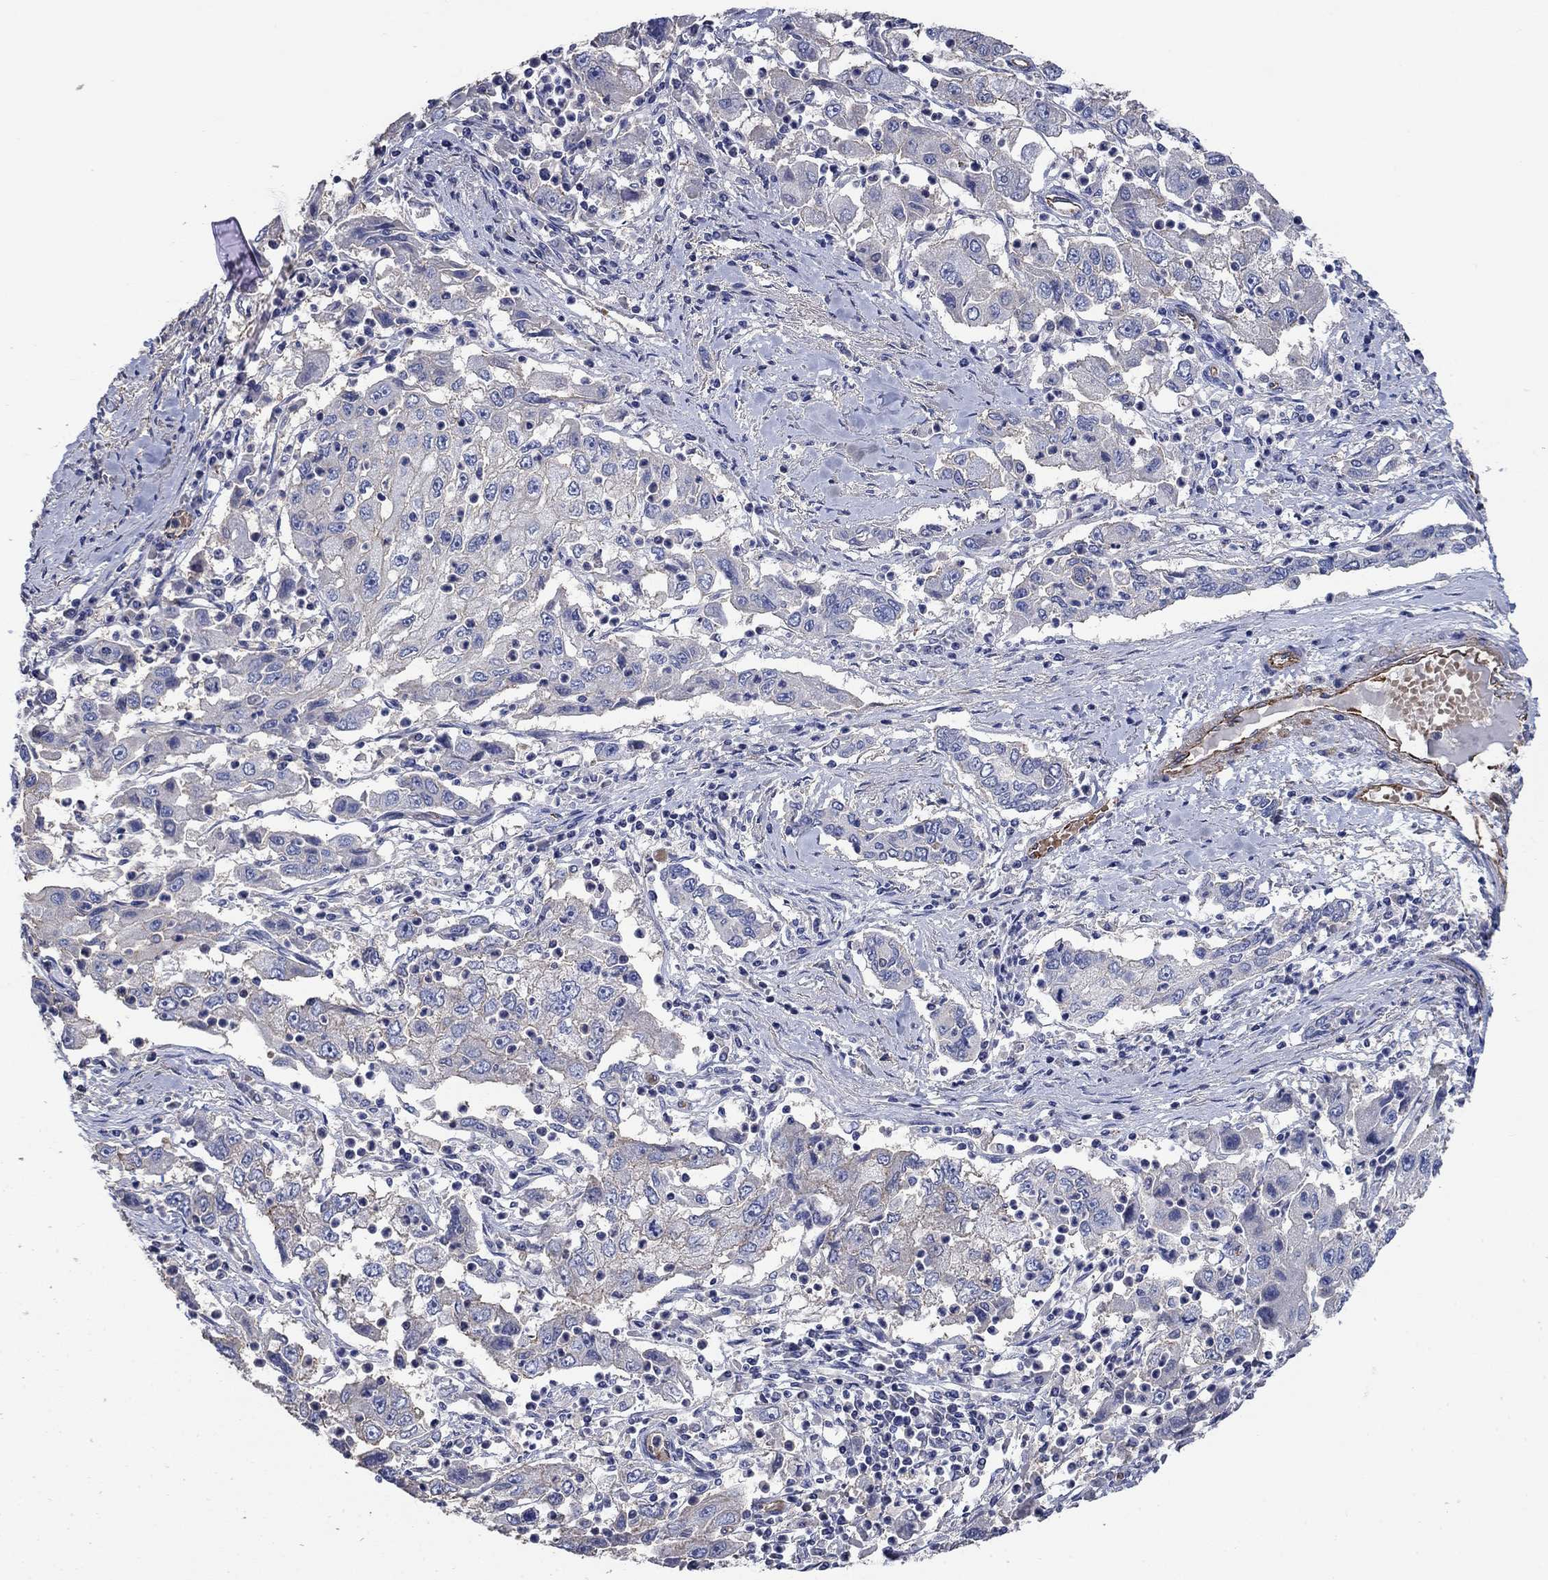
{"staining": {"intensity": "negative", "quantity": "none", "location": "none"}, "tissue": "cervical cancer", "cell_type": "Tumor cells", "image_type": "cancer", "snomed": [{"axis": "morphology", "description": "Squamous cell carcinoma, NOS"}, {"axis": "topography", "description": "Cervix"}], "caption": "Image shows no protein expression in tumor cells of cervical cancer tissue.", "gene": "FLNC", "patient": {"sex": "female", "age": 36}}